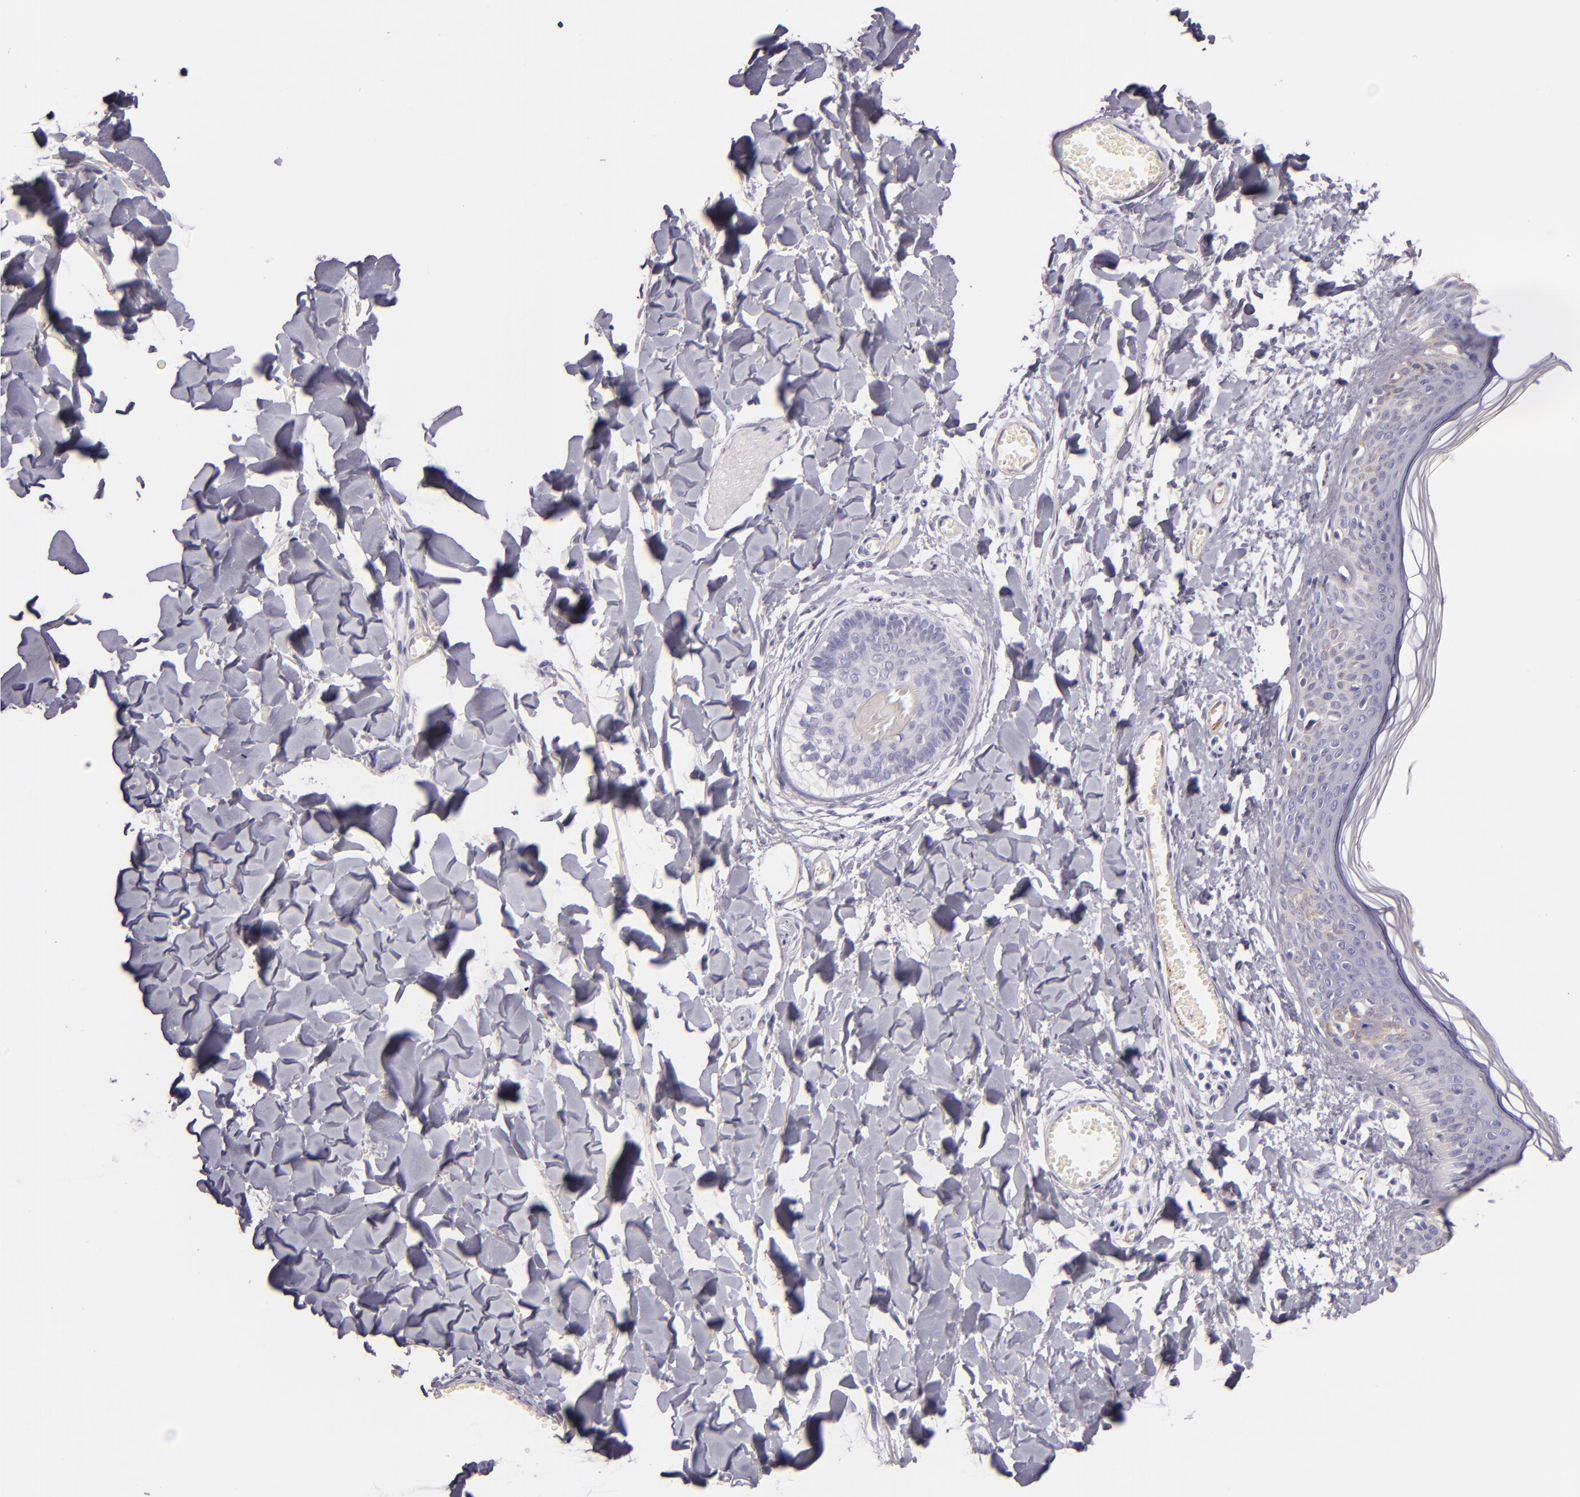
{"staining": {"intensity": "negative", "quantity": "none", "location": "none"}, "tissue": "skin", "cell_type": "Fibroblasts", "image_type": "normal", "snomed": [{"axis": "morphology", "description": "Normal tissue, NOS"}, {"axis": "morphology", "description": "Sarcoma, NOS"}, {"axis": "topography", "description": "Skin"}, {"axis": "topography", "description": "Soft tissue"}], "caption": "Benign skin was stained to show a protein in brown. There is no significant positivity in fibroblasts. The staining is performed using DAB brown chromogen with nuclei counter-stained in using hematoxylin.", "gene": "SELP", "patient": {"sex": "female", "age": 51}}